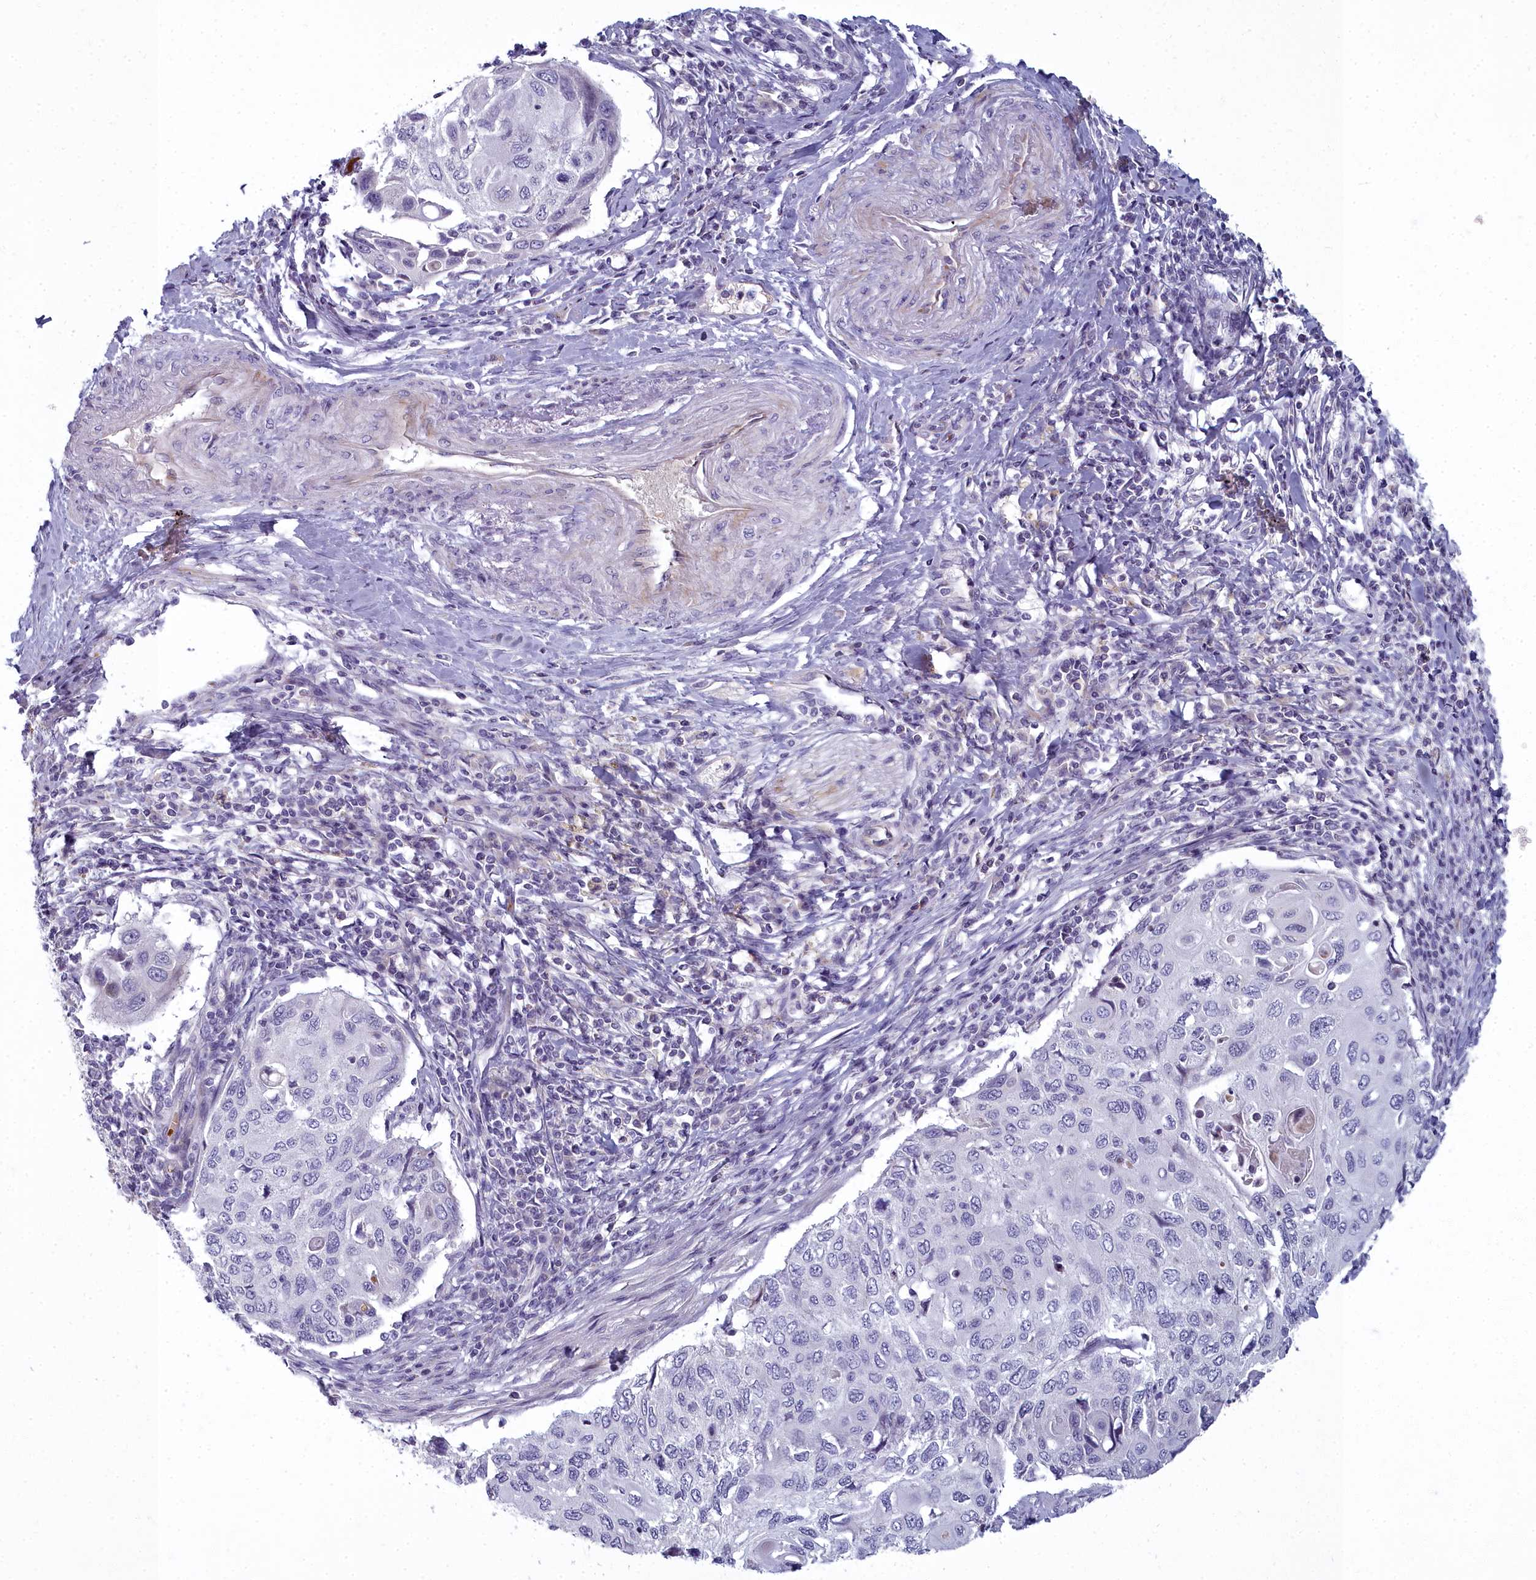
{"staining": {"intensity": "negative", "quantity": "none", "location": "none"}, "tissue": "cervical cancer", "cell_type": "Tumor cells", "image_type": "cancer", "snomed": [{"axis": "morphology", "description": "Squamous cell carcinoma, NOS"}, {"axis": "topography", "description": "Cervix"}], "caption": "An immunohistochemistry image of cervical cancer (squamous cell carcinoma) is shown. There is no staining in tumor cells of cervical cancer (squamous cell carcinoma).", "gene": "ARL15", "patient": {"sex": "female", "age": 70}}